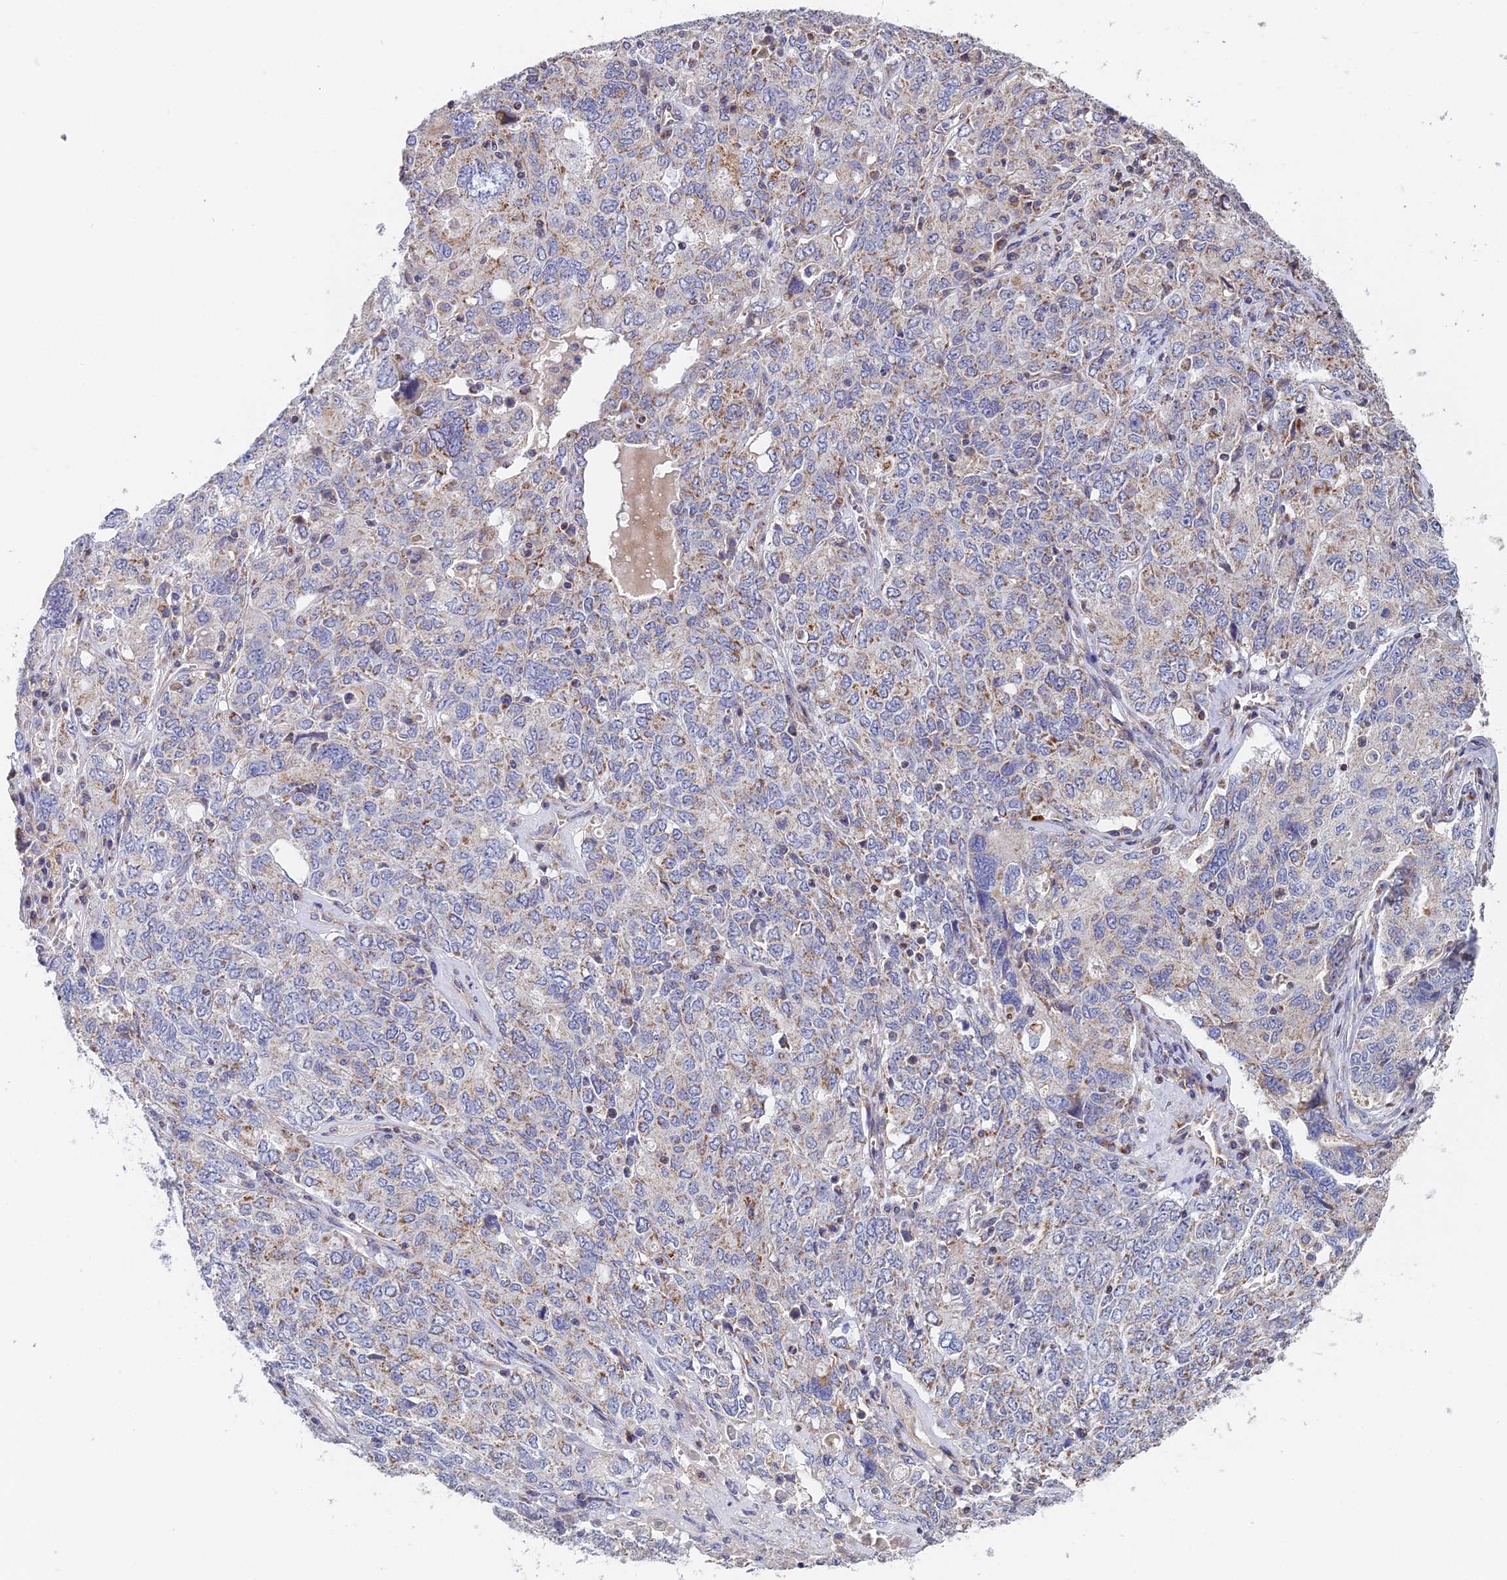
{"staining": {"intensity": "moderate", "quantity": "<25%", "location": "cytoplasmic/membranous"}, "tissue": "ovarian cancer", "cell_type": "Tumor cells", "image_type": "cancer", "snomed": [{"axis": "morphology", "description": "Carcinoma, endometroid"}, {"axis": "topography", "description": "Ovary"}], "caption": "Human ovarian cancer (endometroid carcinoma) stained with a brown dye exhibits moderate cytoplasmic/membranous positive staining in about <25% of tumor cells.", "gene": "ECSIT", "patient": {"sex": "female", "age": 62}}